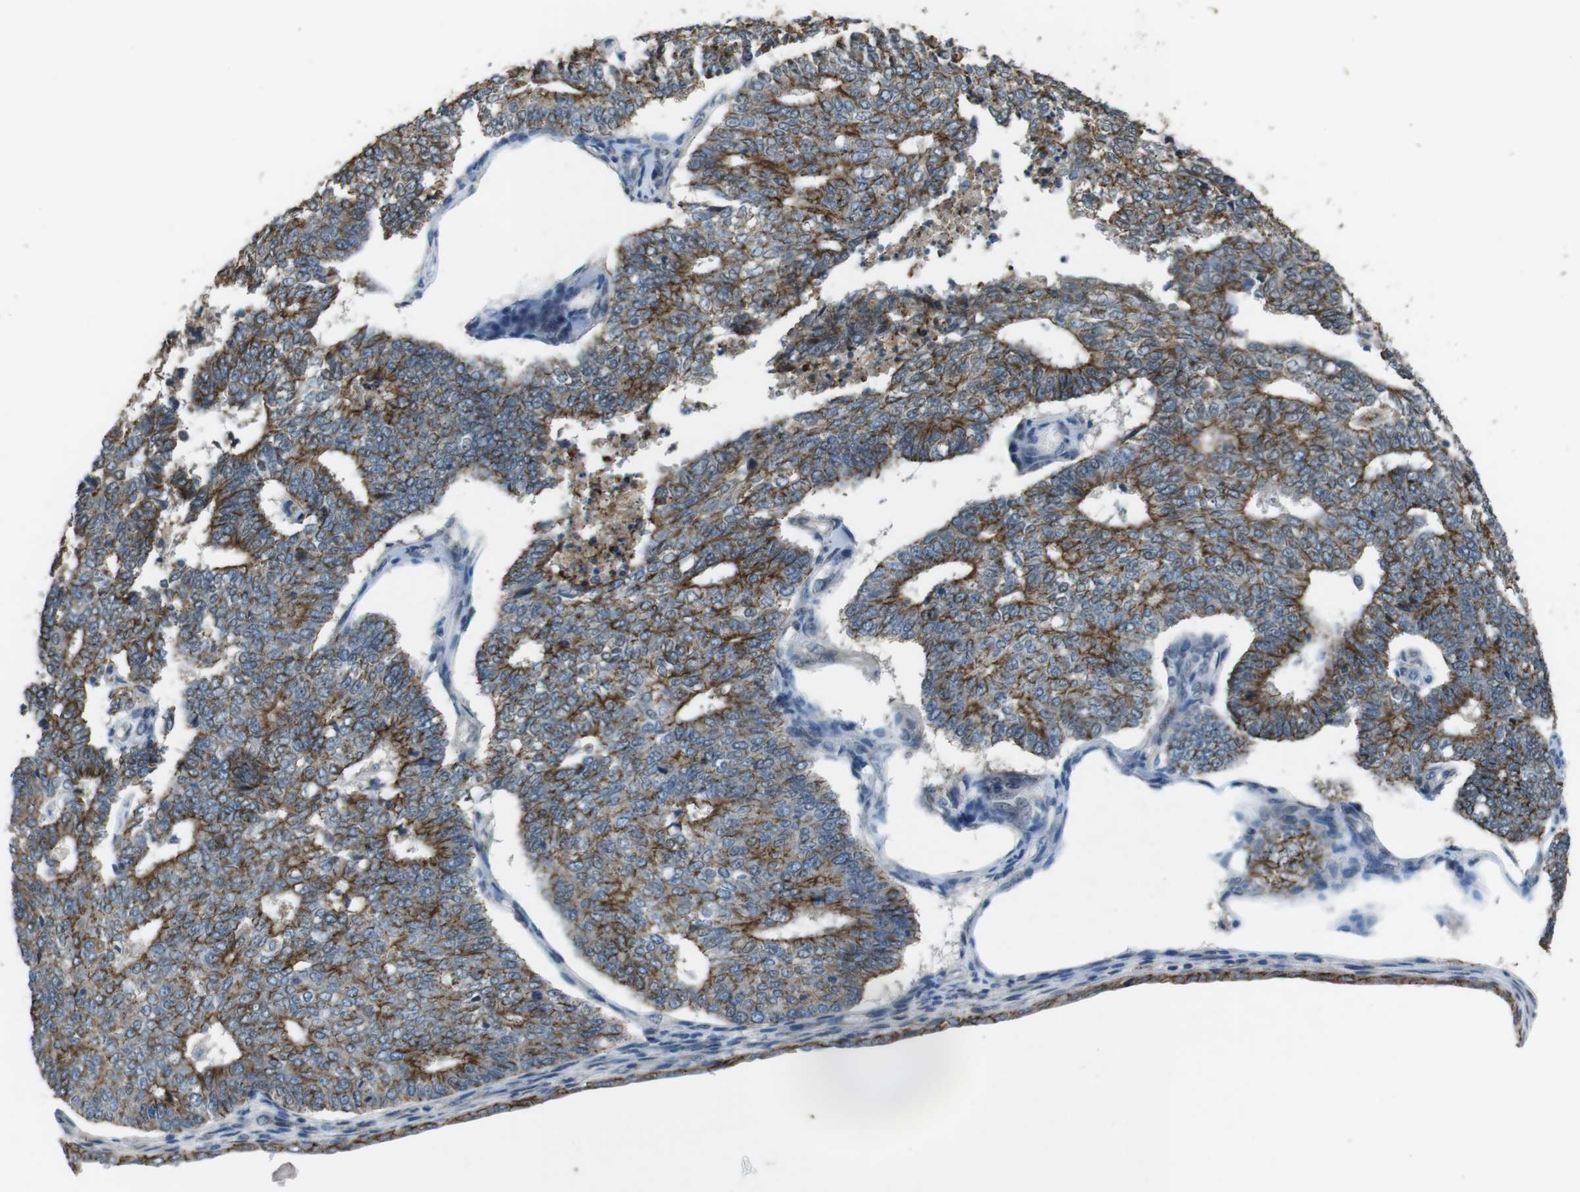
{"staining": {"intensity": "strong", "quantity": ">75%", "location": "cytoplasmic/membranous"}, "tissue": "endometrial cancer", "cell_type": "Tumor cells", "image_type": "cancer", "snomed": [{"axis": "morphology", "description": "Adenocarcinoma, NOS"}, {"axis": "topography", "description": "Endometrium"}], "caption": "Immunohistochemistry (IHC) staining of endometrial cancer (adenocarcinoma), which displays high levels of strong cytoplasmic/membranous expression in approximately >75% of tumor cells indicating strong cytoplasmic/membranous protein staining. The staining was performed using DAB (3,3'-diaminobenzidine) (brown) for protein detection and nuclei were counterstained in hematoxylin (blue).", "gene": "CLDN7", "patient": {"sex": "female", "age": 70}}